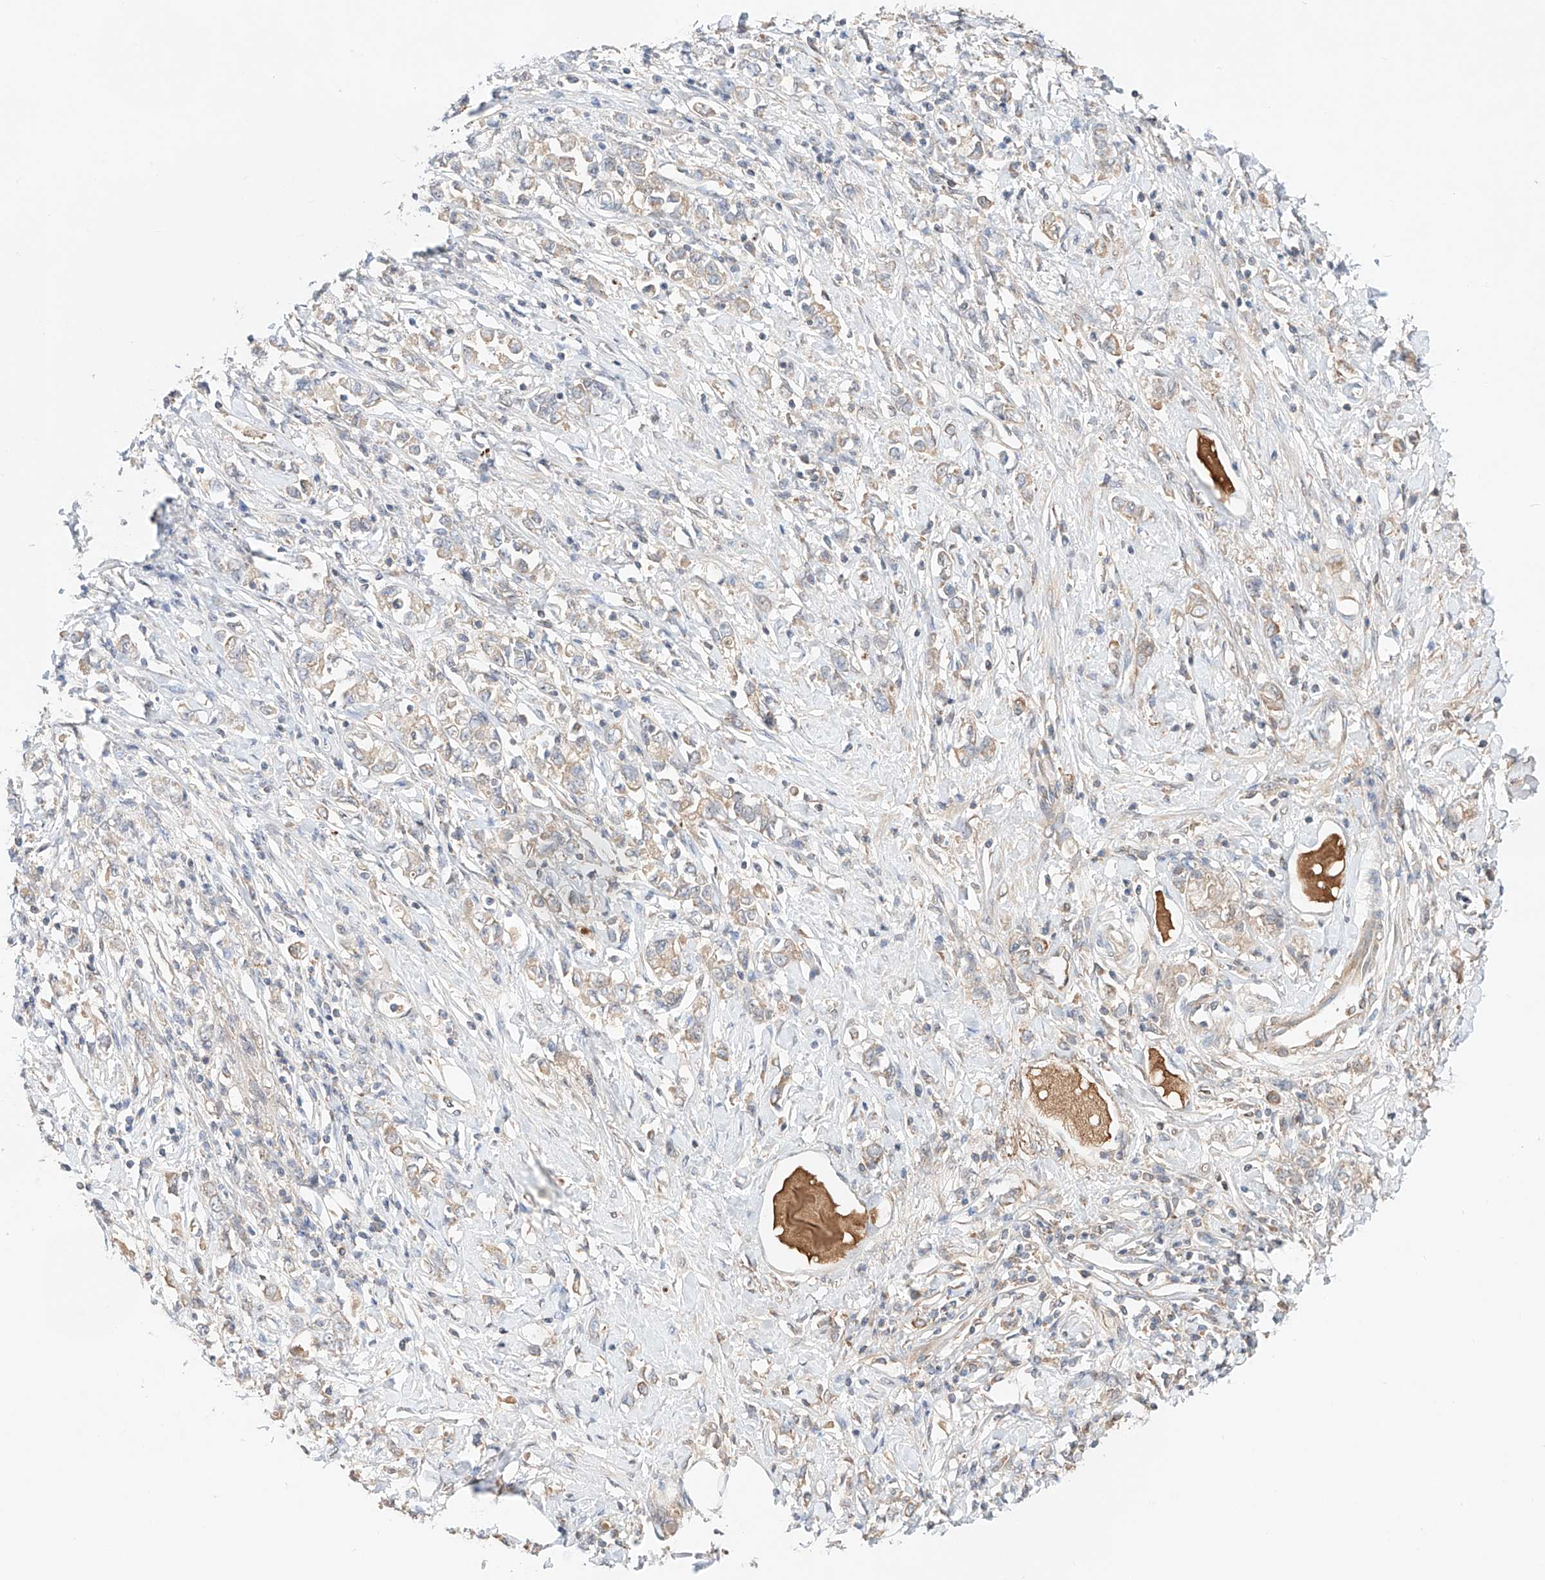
{"staining": {"intensity": "weak", "quantity": "<25%", "location": "cytoplasmic/membranous"}, "tissue": "stomach cancer", "cell_type": "Tumor cells", "image_type": "cancer", "snomed": [{"axis": "morphology", "description": "Adenocarcinoma, NOS"}, {"axis": "topography", "description": "Stomach"}], "caption": "Immunohistochemistry photomicrograph of neoplastic tissue: adenocarcinoma (stomach) stained with DAB (3,3'-diaminobenzidine) exhibits no significant protein positivity in tumor cells.", "gene": "PGGT1B", "patient": {"sex": "female", "age": 76}}